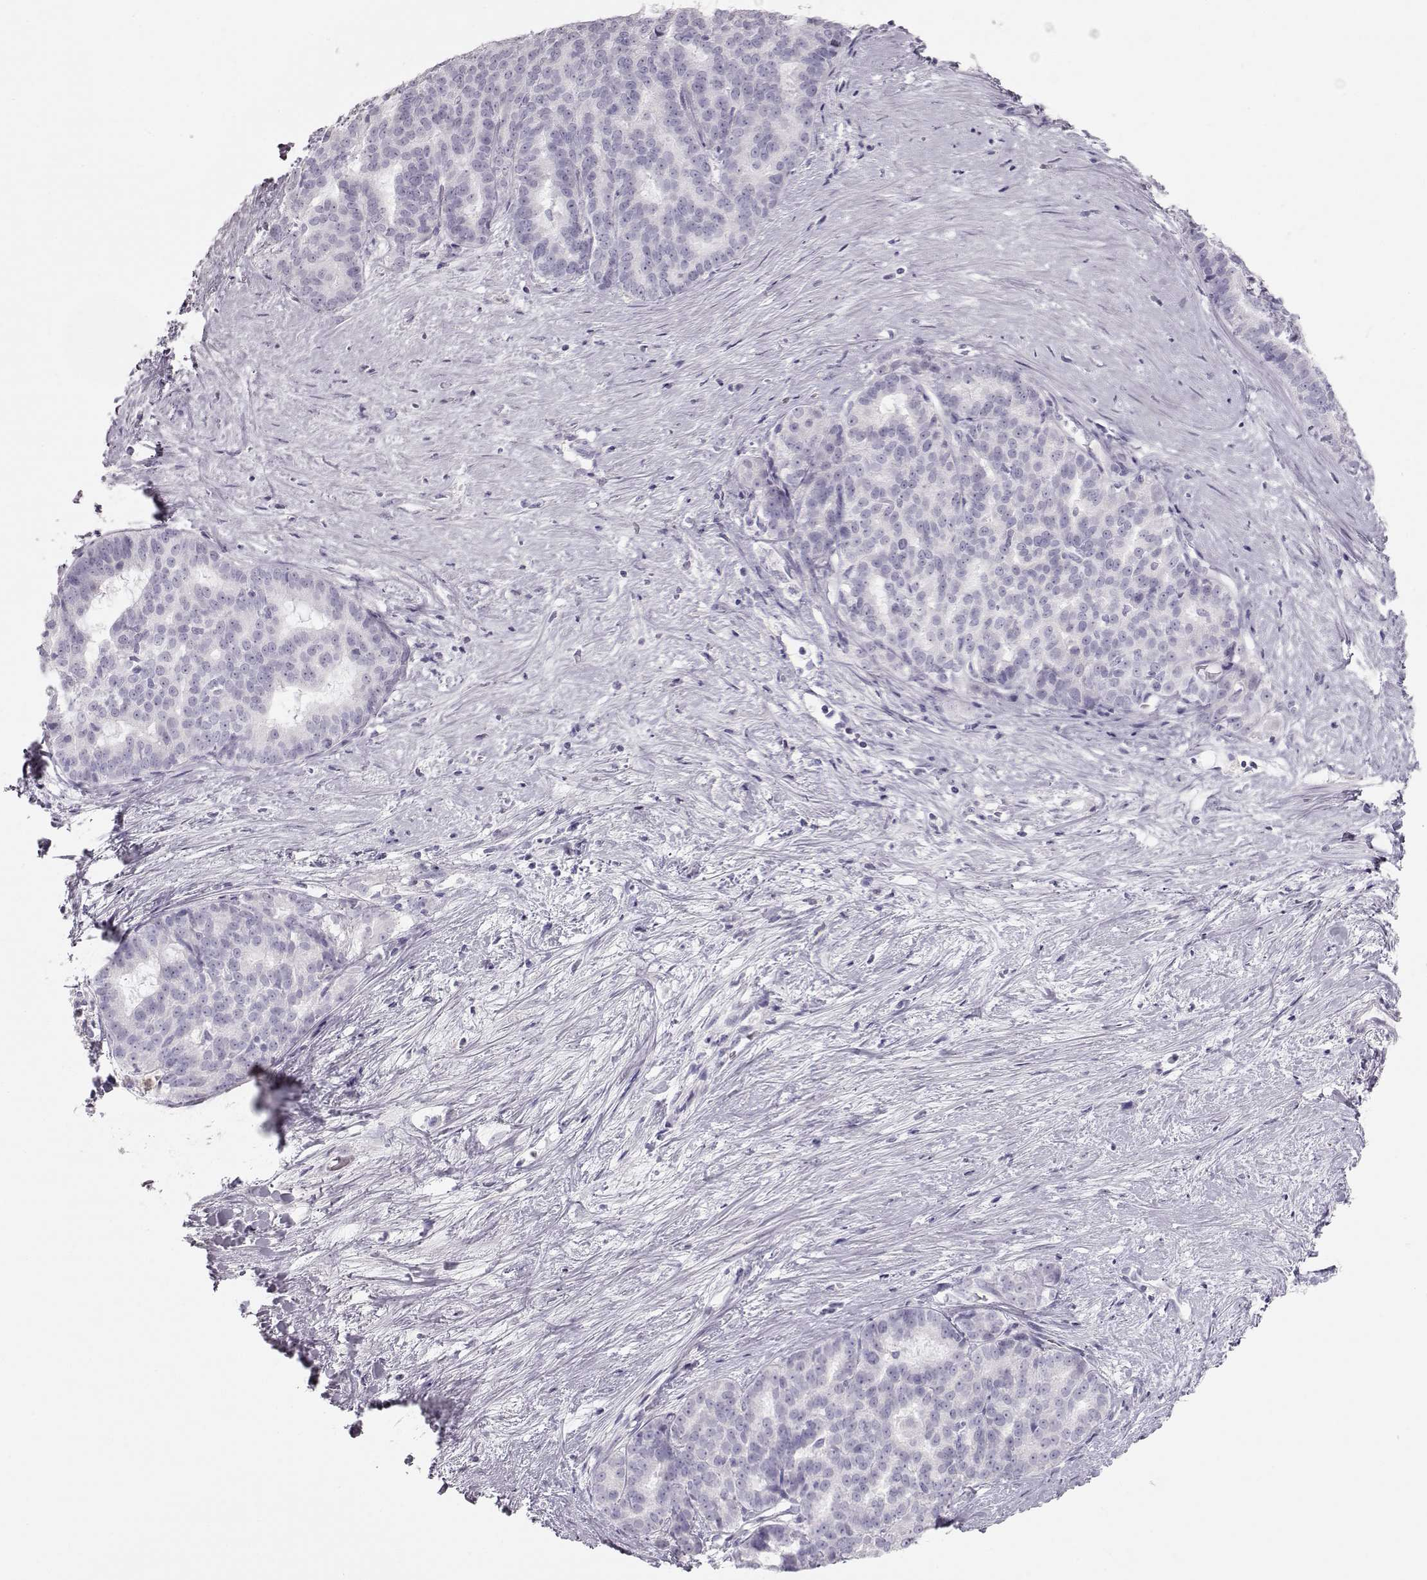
{"staining": {"intensity": "negative", "quantity": "none", "location": "none"}, "tissue": "liver cancer", "cell_type": "Tumor cells", "image_type": "cancer", "snomed": [{"axis": "morphology", "description": "Cholangiocarcinoma"}, {"axis": "topography", "description": "Liver"}], "caption": "Cholangiocarcinoma (liver) was stained to show a protein in brown. There is no significant staining in tumor cells.", "gene": "MIP", "patient": {"sex": "female", "age": 47}}